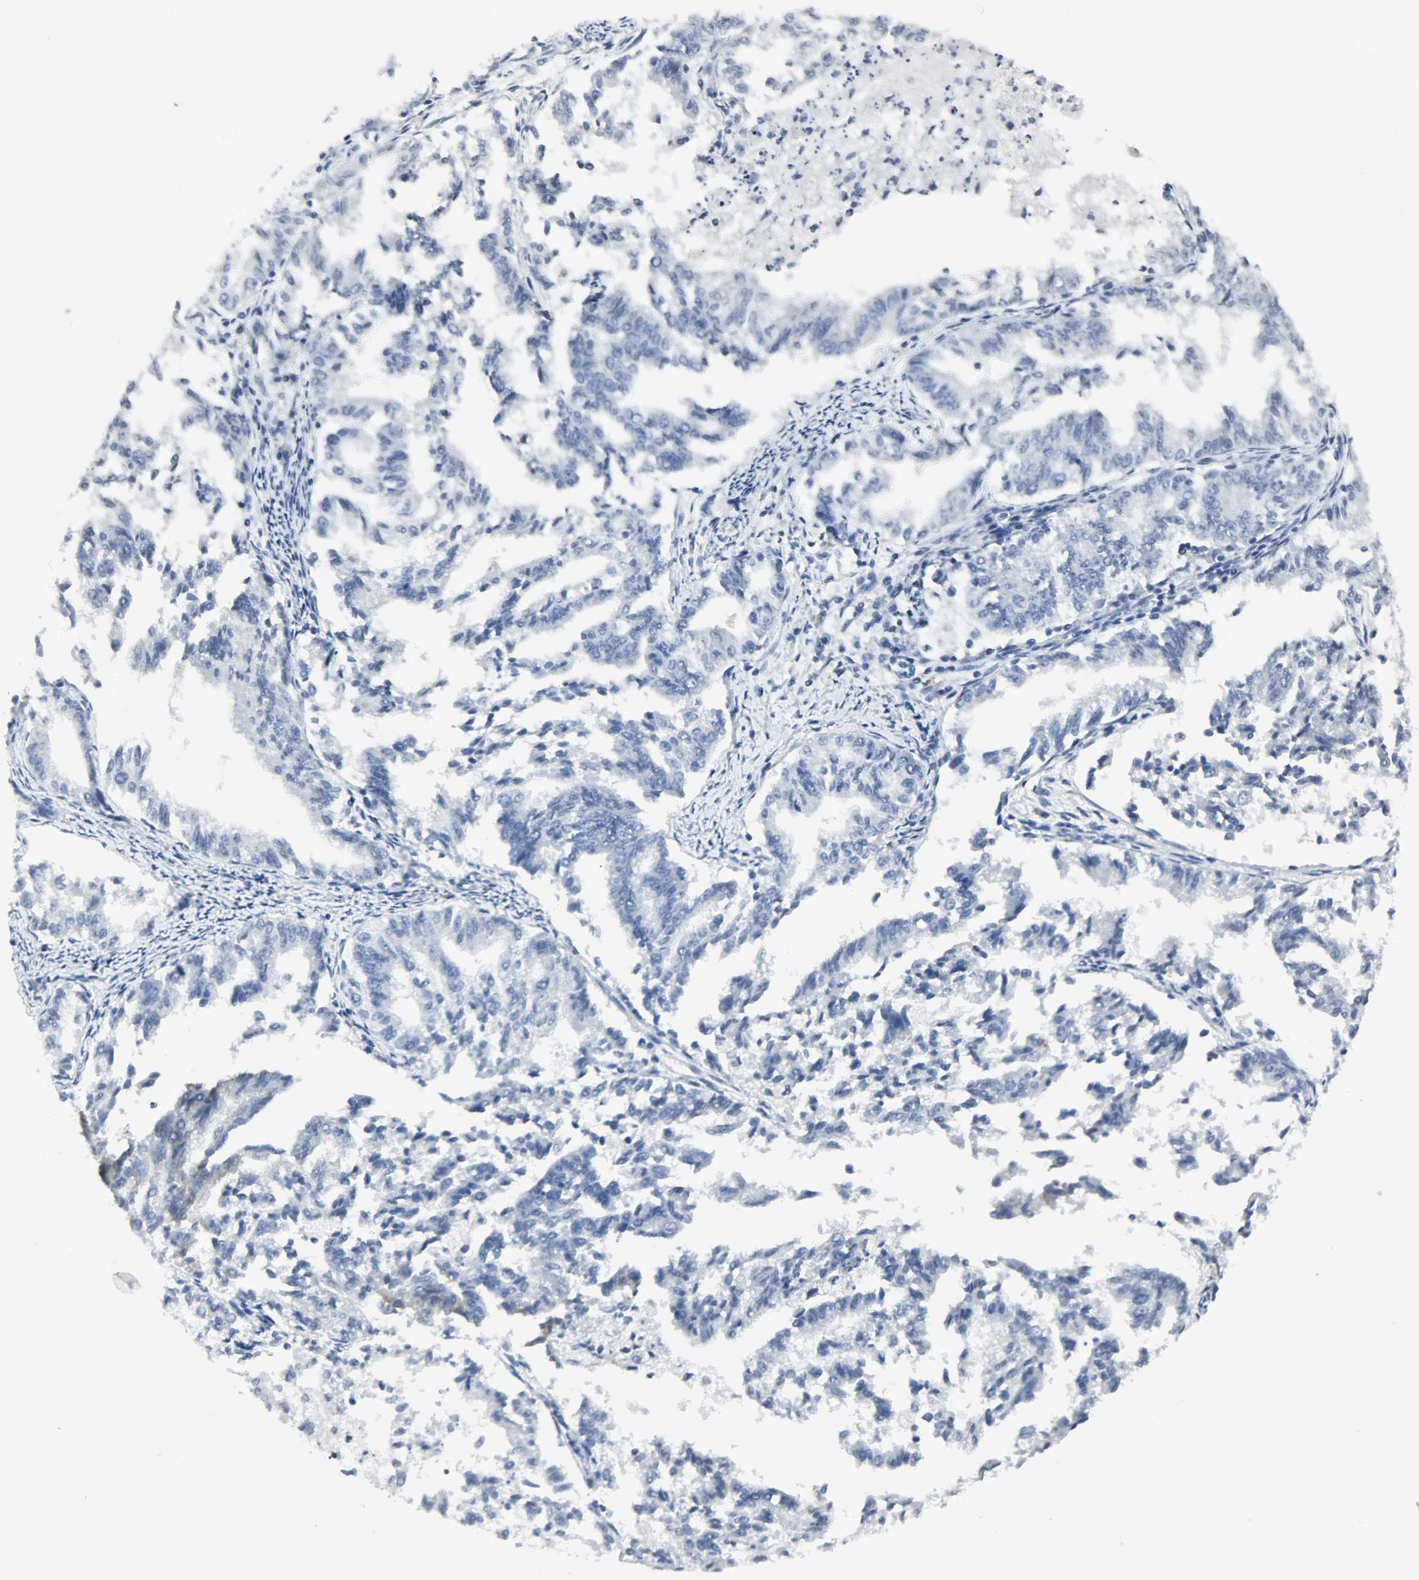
{"staining": {"intensity": "negative", "quantity": "none", "location": "none"}, "tissue": "endometrial cancer", "cell_type": "Tumor cells", "image_type": "cancer", "snomed": [{"axis": "morphology", "description": "Adenocarcinoma, NOS"}, {"axis": "topography", "description": "Endometrium"}], "caption": "The micrograph exhibits no significant positivity in tumor cells of endometrial adenocarcinoma.", "gene": "KIT", "patient": {"sex": "female", "age": 79}}